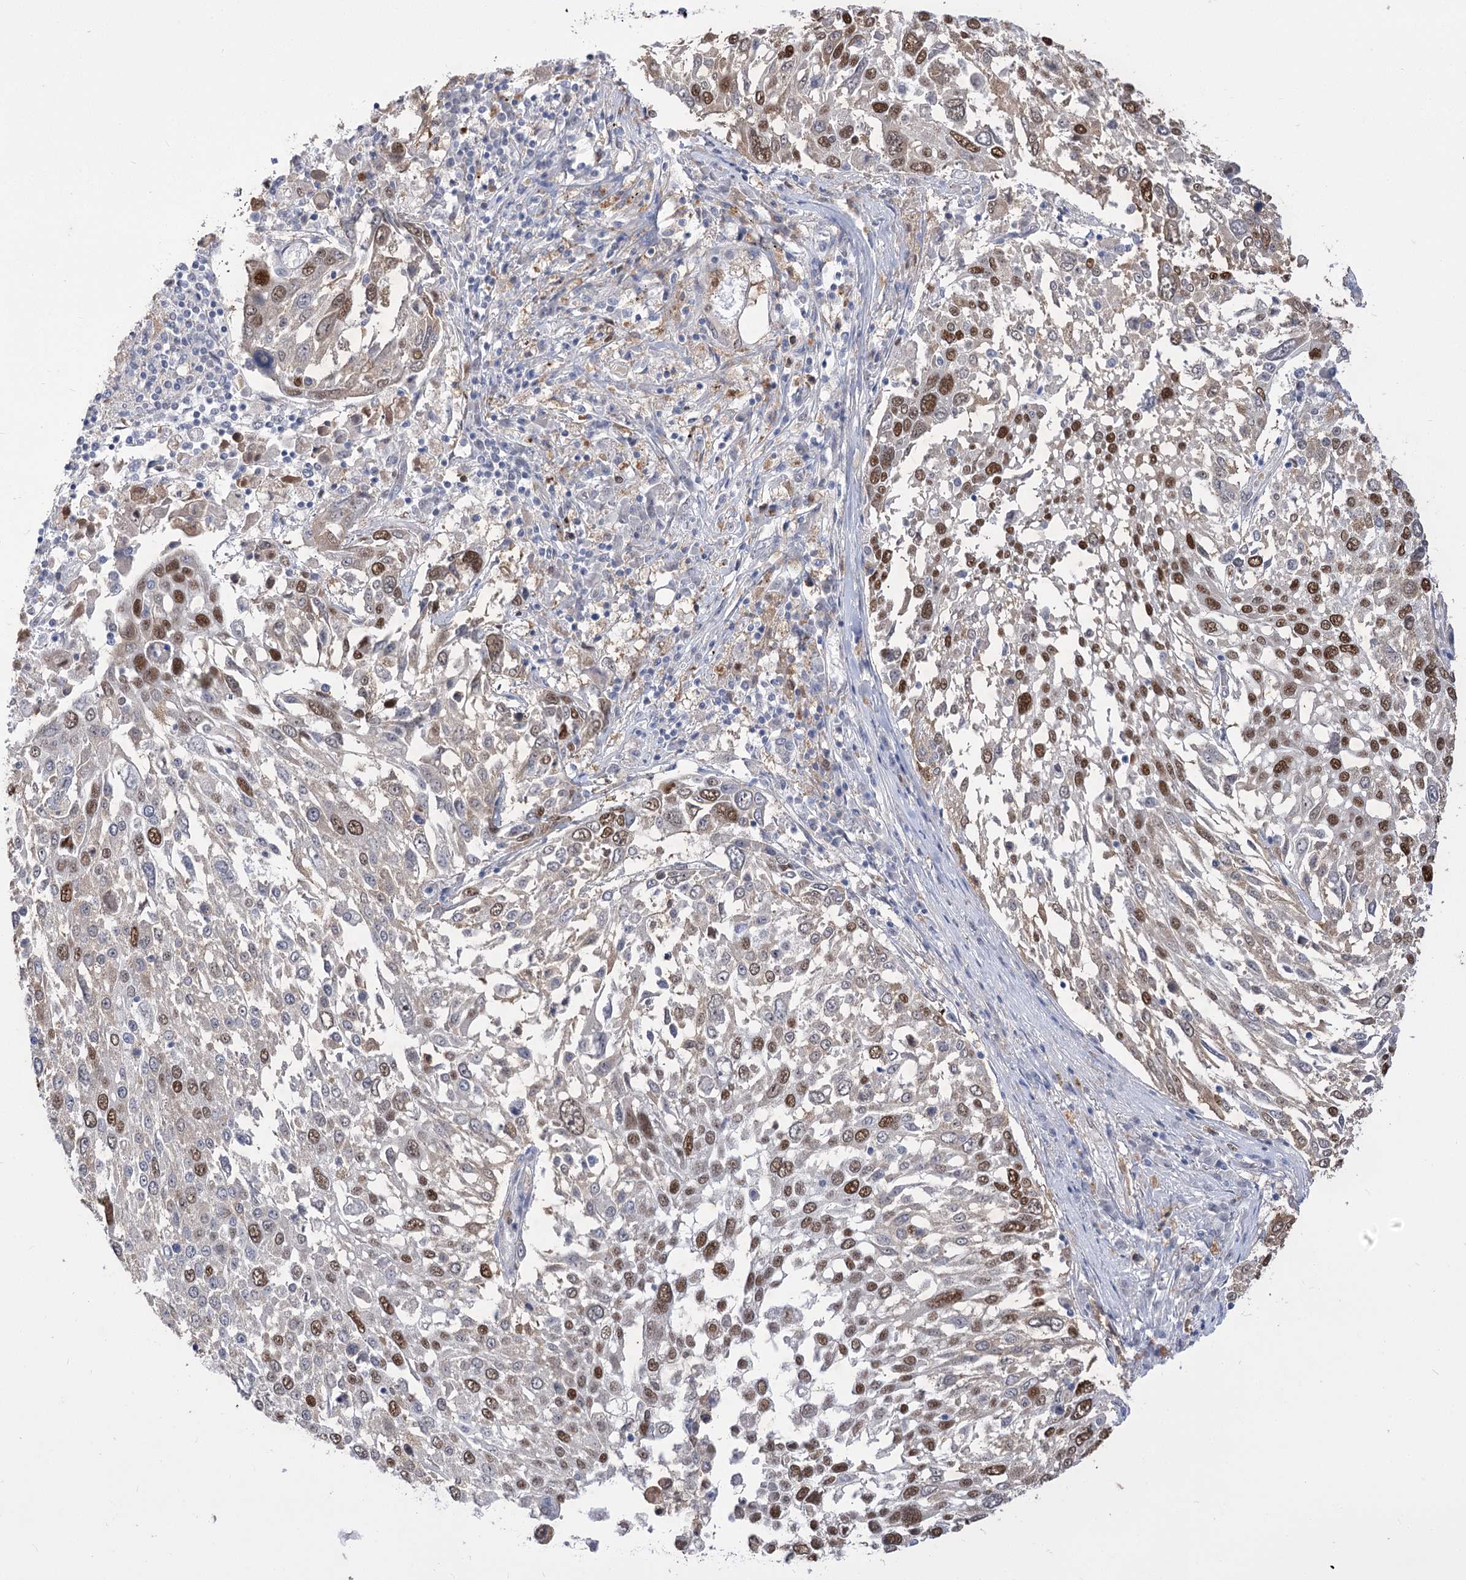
{"staining": {"intensity": "moderate", "quantity": ">75%", "location": "nuclear"}, "tissue": "lung cancer", "cell_type": "Tumor cells", "image_type": "cancer", "snomed": [{"axis": "morphology", "description": "Squamous cell carcinoma, NOS"}, {"axis": "topography", "description": "Lung"}], "caption": "About >75% of tumor cells in lung cancer show moderate nuclear protein positivity as visualized by brown immunohistochemical staining.", "gene": "SIAE", "patient": {"sex": "male", "age": 65}}